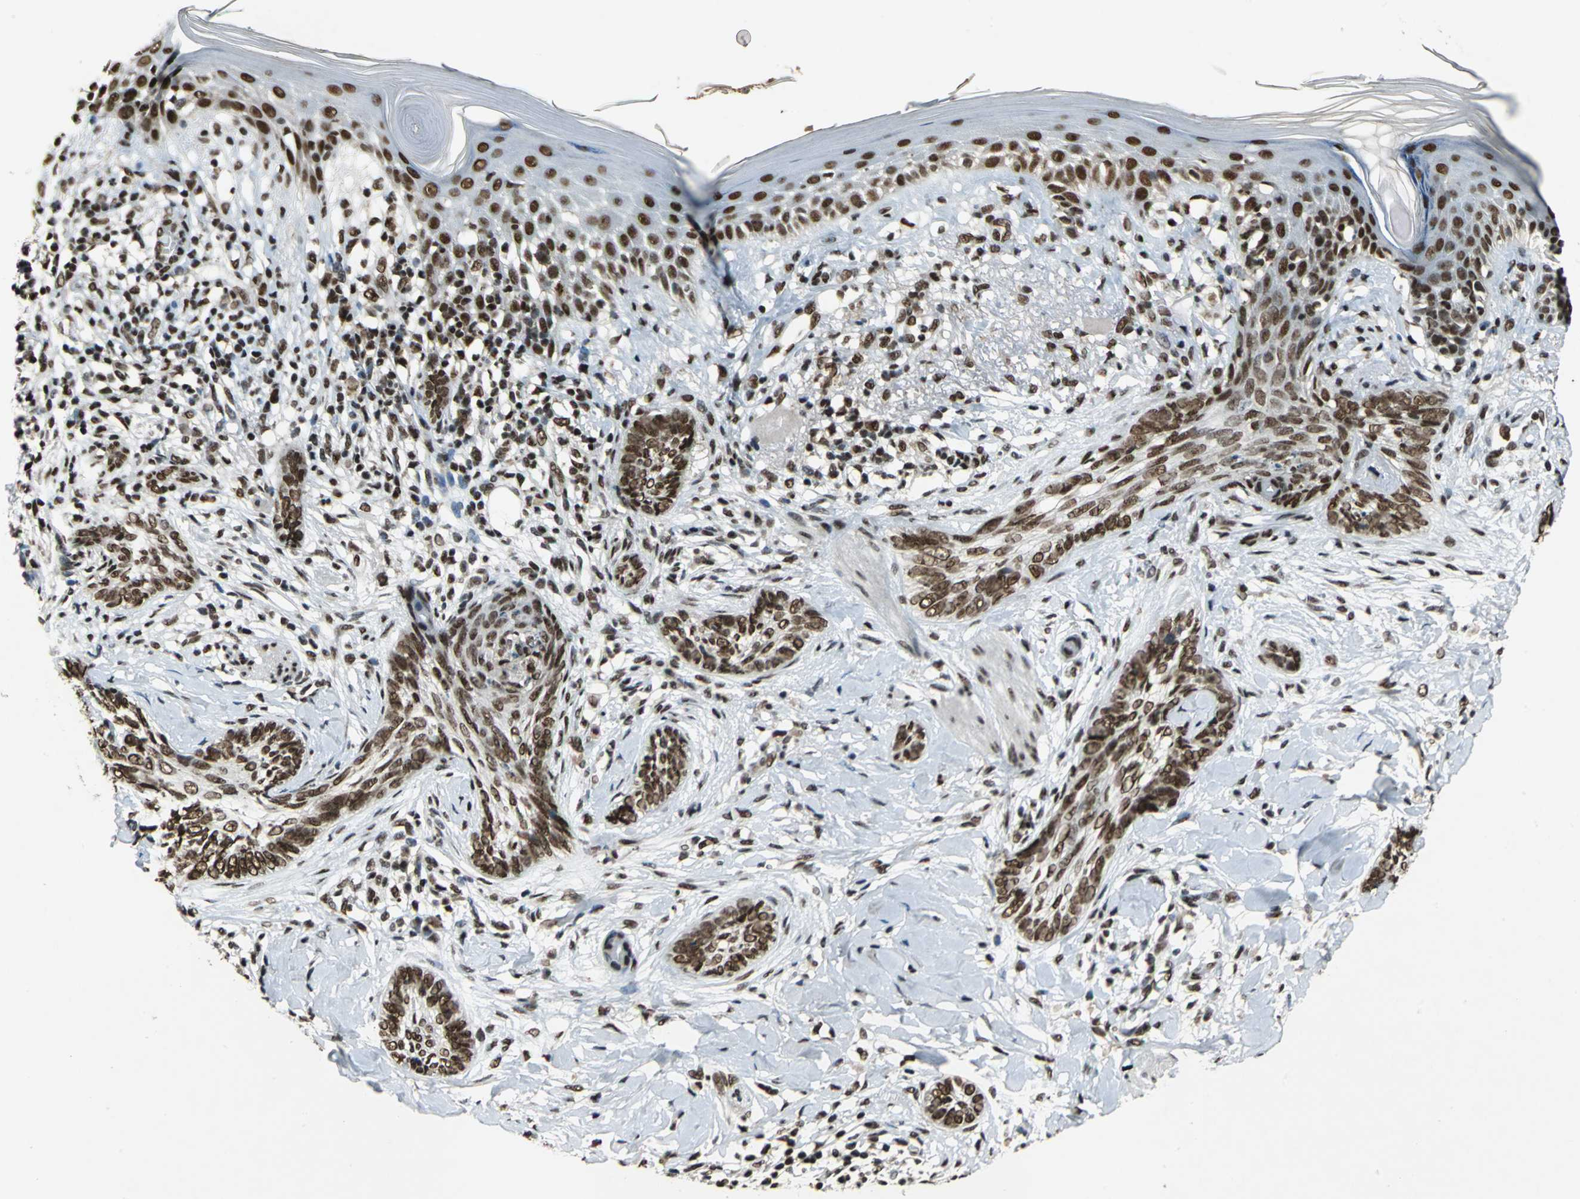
{"staining": {"intensity": "strong", "quantity": ">75%", "location": "nuclear"}, "tissue": "skin cancer", "cell_type": "Tumor cells", "image_type": "cancer", "snomed": [{"axis": "morphology", "description": "Normal tissue, NOS"}, {"axis": "morphology", "description": "Basal cell carcinoma"}, {"axis": "topography", "description": "Skin"}], "caption": "Basal cell carcinoma (skin) stained with a brown dye demonstrates strong nuclear positive staining in approximately >75% of tumor cells.", "gene": "MTA2", "patient": {"sex": "female", "age": 61}}